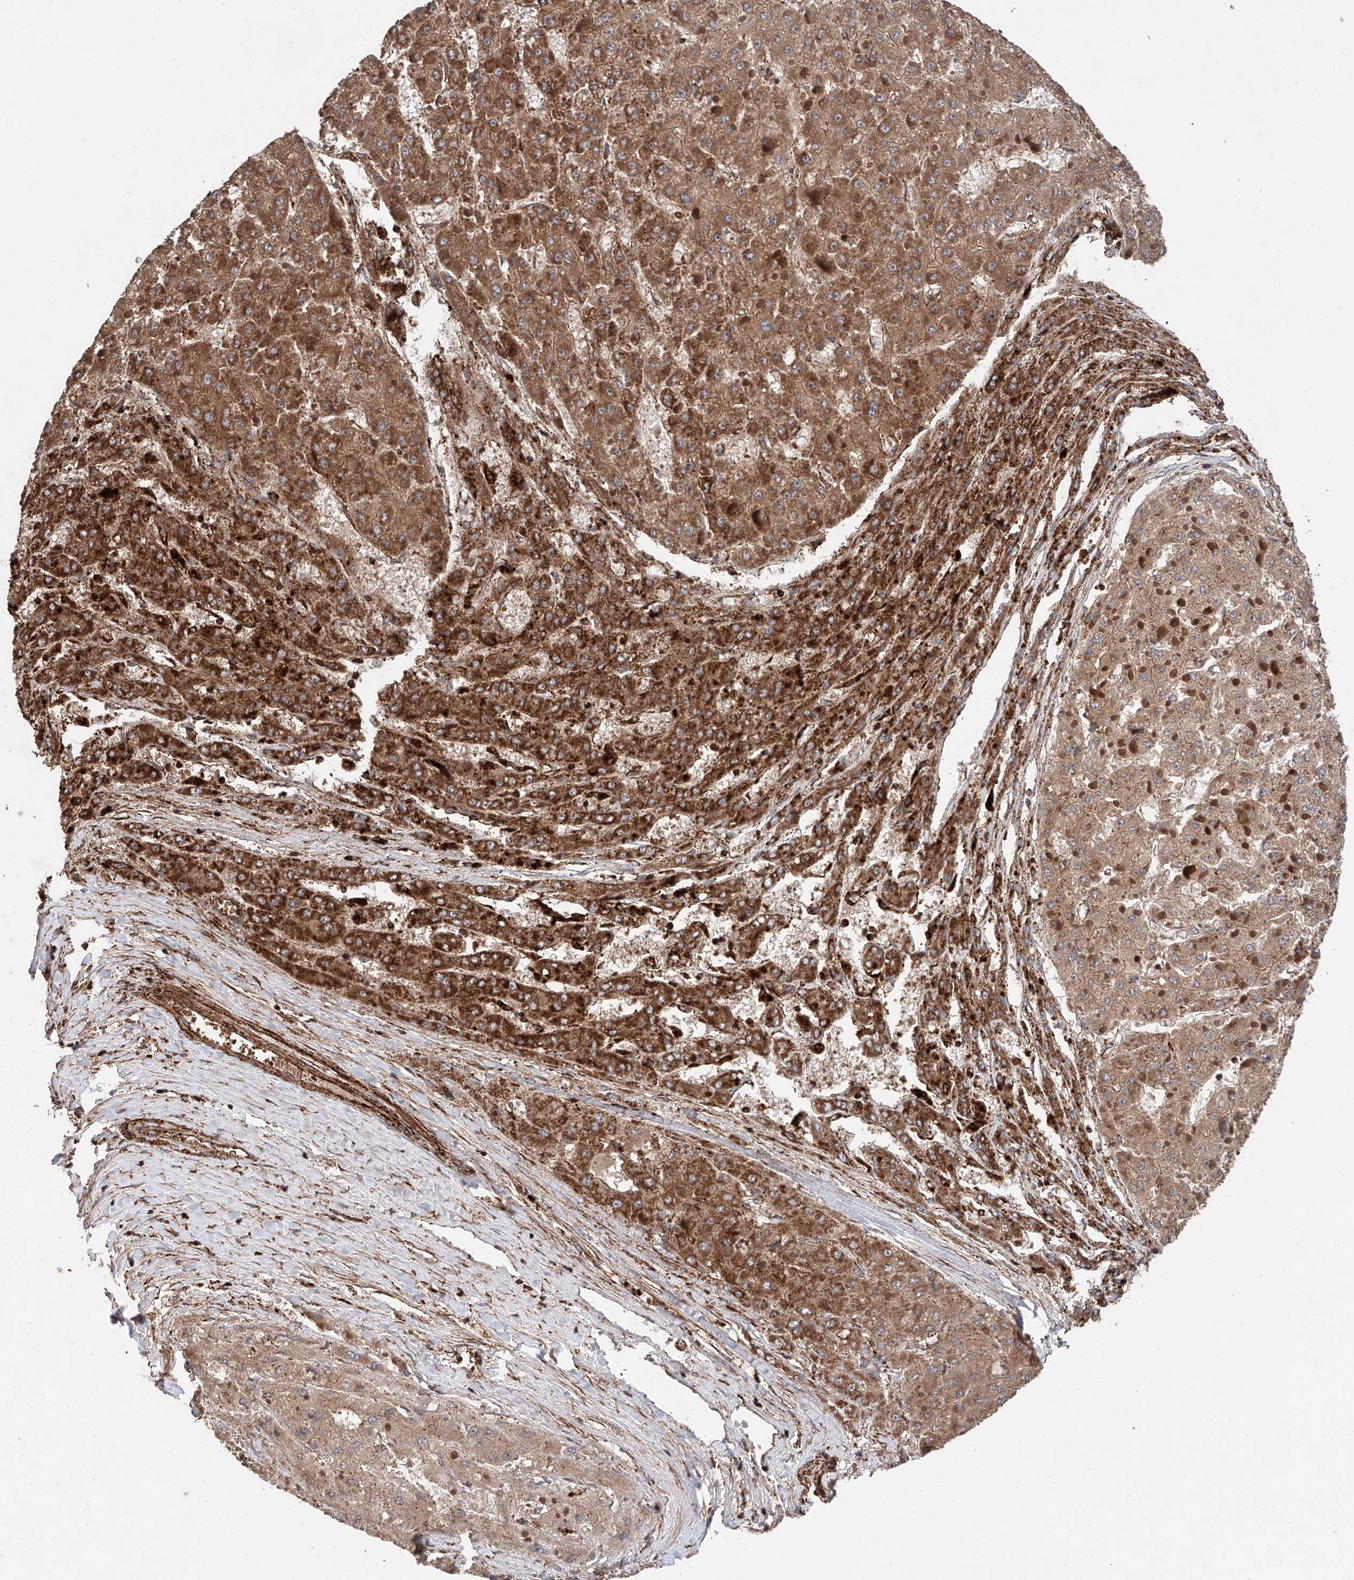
{"staining": {"intensity": "moderate", "quantity": ">75%", "location": "cytoplasmic/membranous"}, "tissue": "liver cancer", "cell_type": "Tumor cells", "image_type": "cancer", "snomed": [{"axis": "morphology", "description": "Carcinoma, Hepatocellular, NOS"}, {"axis": "topography", "description": "Liver"}], "caption": "IHC histopathology image of neoplastic tissue: human hepatocellular carcinoma (liver) stained using immunohistochemistry (IHC) exhibits medium levels of moderate protein expression localized specifically in the cytoplasmic/membranous of tumor cells, appearing as a cytoplasmic/membranous brown color.", "gene": "PISD", "patient": {"sex": "female", "age": 73}}